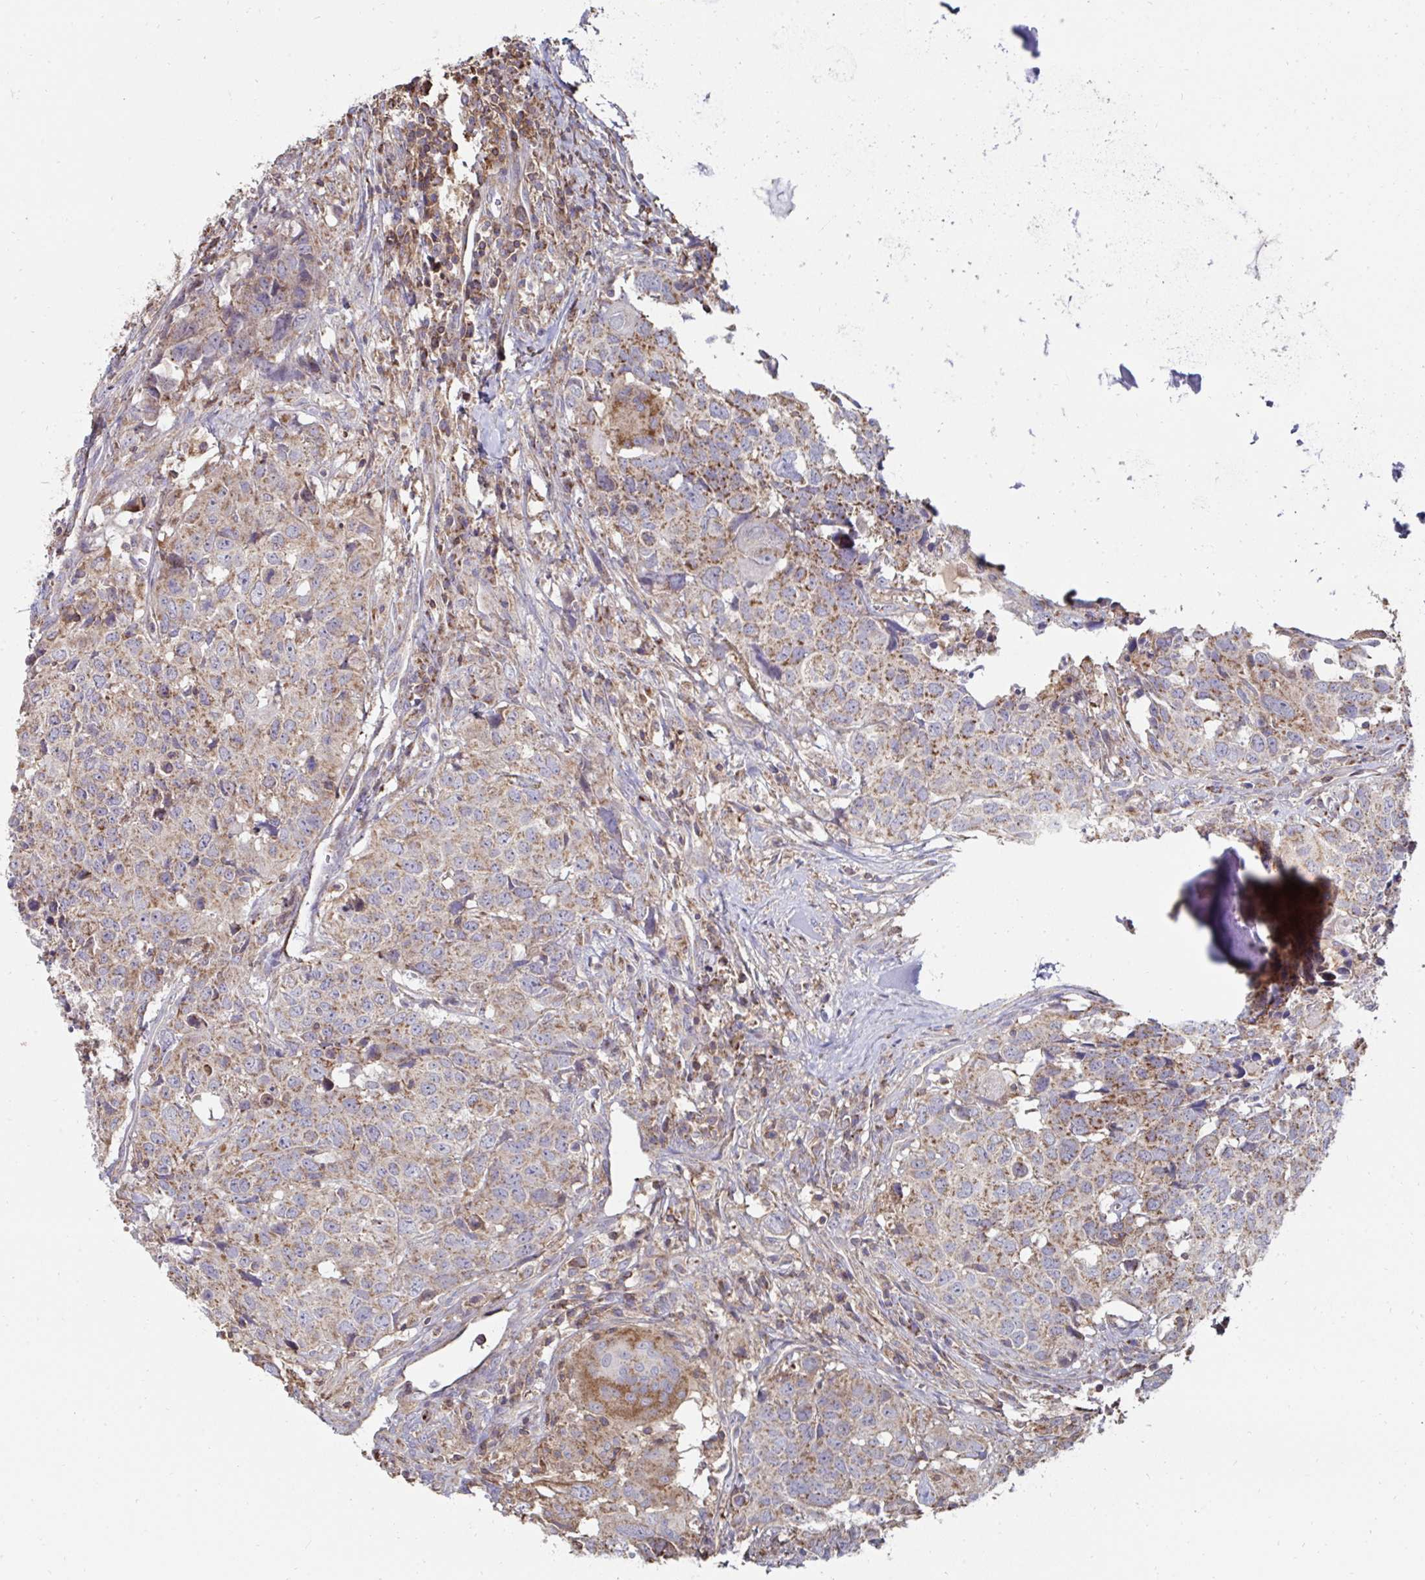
{"staining": {"intensity": "moderate", "quantity": "25%-75%", "location": "cytoplasmic/membranous"}, "tissue": "head and neck cancer", "cell_type": "Tumor cells", "image_type": "cancer", "snomed": [{"axis": "morphology", "description": "Normal tissue, NOS"}, {"axis": "morphology", "description": "Squamous cell carcinoma, NOS"}, {"axis": "topography", "description": "Skeletal muscle"}, {"axis": "topography", "description": "Vascular tissue"}, {"axis": "topography", "description": "Peripheral nerve tissue"}, {"axis": "topography", "description": "Head-Neck"}], "caption": "Tumor cells show moderate cytoplasmic/membranous expression in approximately 25%-75% of cells in head and neck cancer.", "gene": "DZANK1", "patient": {"sex": "male", "age": 66}}